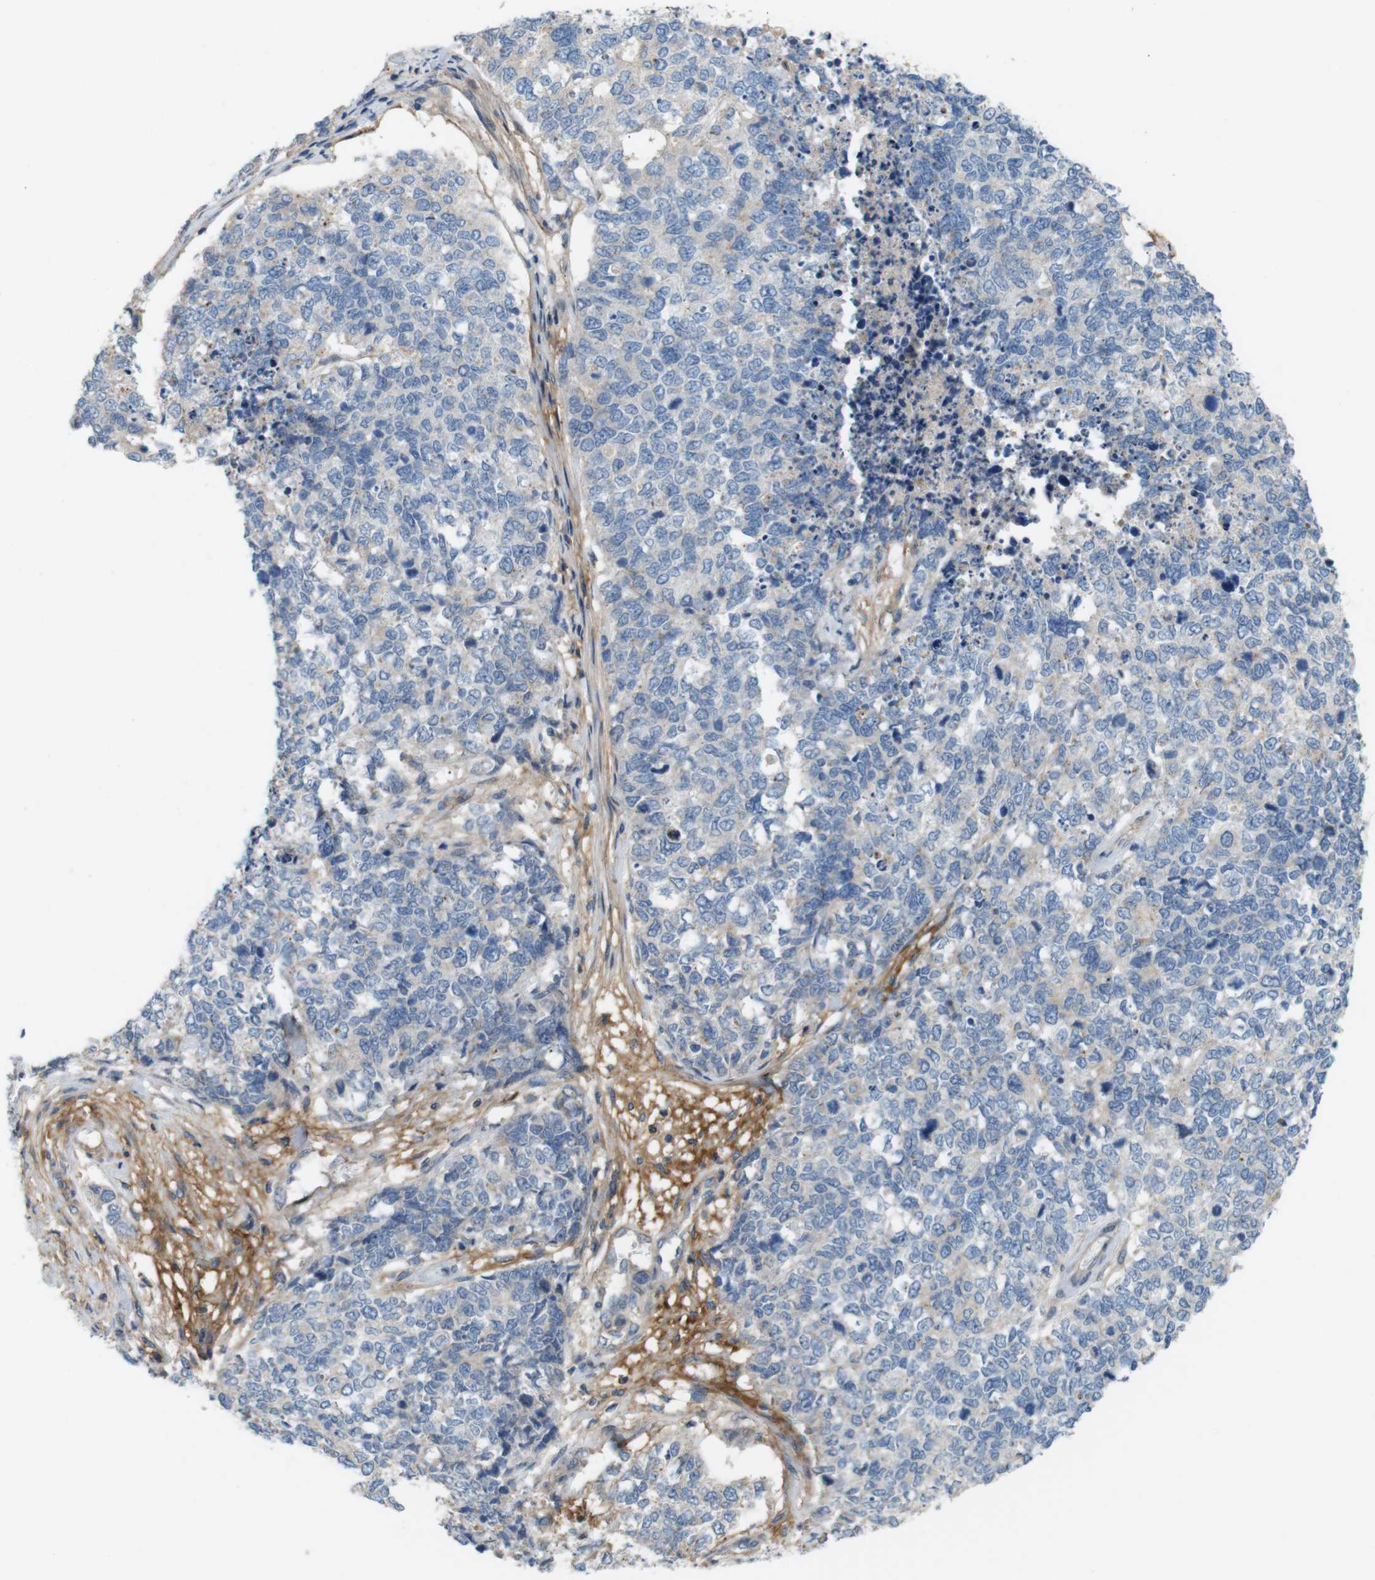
{"staining": {"intensity": "weak", "quantity": "25%-75%", "location": "cytoplasmic/membranous"}, "tissue": "cervical cancer", "cell_type": "Tumor cells", "image_type": "cancer", "snomed": [{"axis": "morphology", "description": "Squamous cell carcinoma, NOS"}, {"axis": "topography", "description": "Cervix"}], "caption": "A low amount of weak cytoplasmic/membranous expression is seen in approximately 25%-75% of tumor cells in cervical squamous cell carcinoma tissue.", "gene": "BVES", "patient": {"sex": "female", "age": 63}}